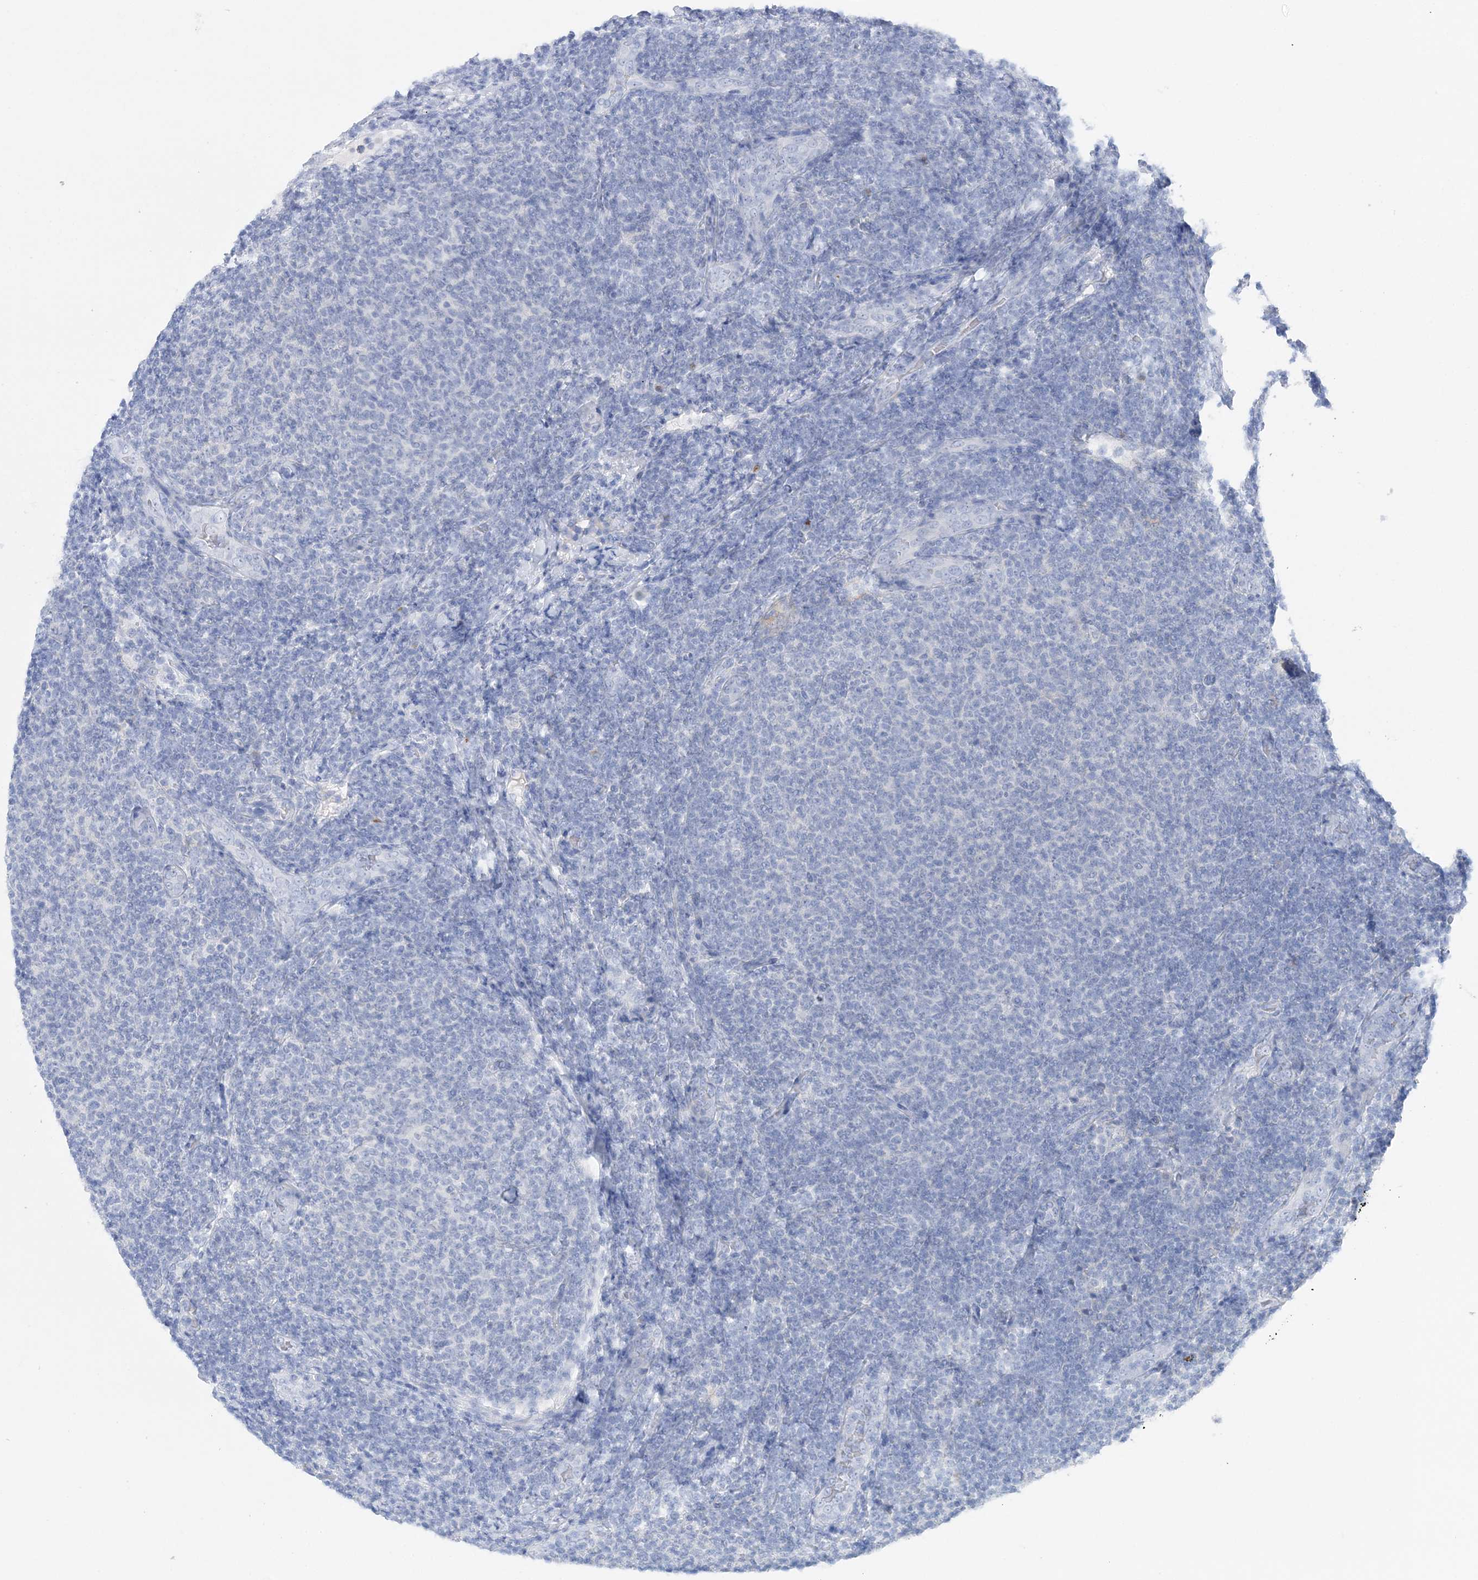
{"staining": {"intensity": "negative", "quantity": "none", "location": "none"}, "tissue": "lymphoma", "cell_type": "Tumor cells", "image_type": "cancer", "snomed": [{"axis": "morphology", "description": "Malignant lymphoma, non-Hodgkin's type, Low grade"}, {"axis": "topography", "description": "Lymph node"}], "caption": "Tumor cells show no significant positivity in malignant lymphoma, non-Hodgkin's type (low-grade). Nuclei are stained in blue.", "gene": "SLC5A6", "patient": {"sex": "male", "age": 66}}